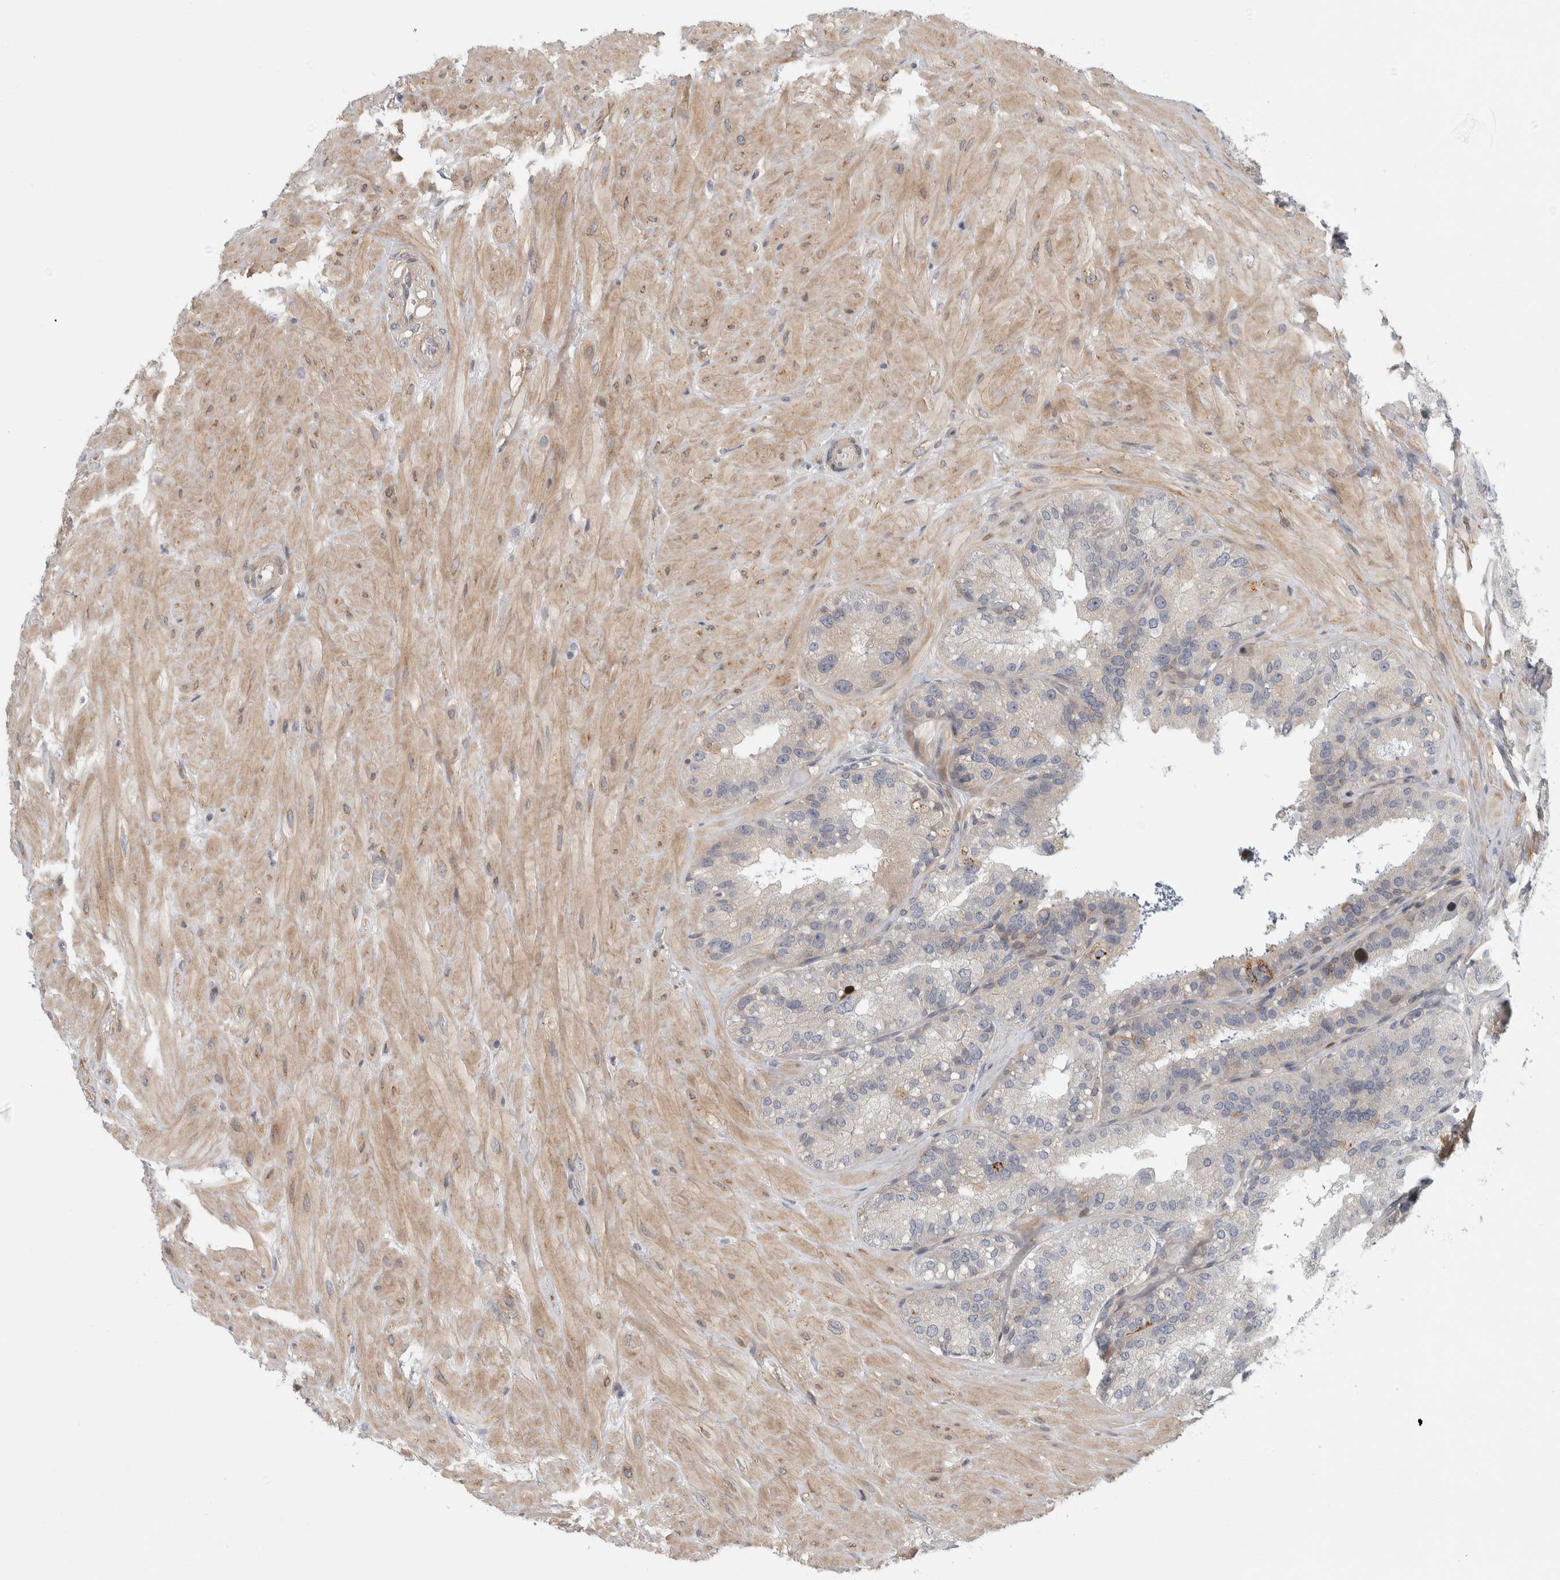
{"staining": {"intensity": "weak", "quantity": "<25%", "location": "cytoplasmic/membranous"}, "tissue": "seminal vesicle", "cell_type": "Glandular cells", "image_type": "normal", "snomed": [{"axis": "morphology", "description": "Normal tissue, NOS"}, {"axis": "topography", "description": "Prostate"}, {"axis": "topography", "description": "Seminal veicle"}], "caption": "High power microscopy photomicrograph of an immunohistochemistry photomicrograph of benign seminal vesicle, revealing no significant staining in glandular cells.", "gene": "ZNF804B", "patient": {"sex": "male", "age": 51}}